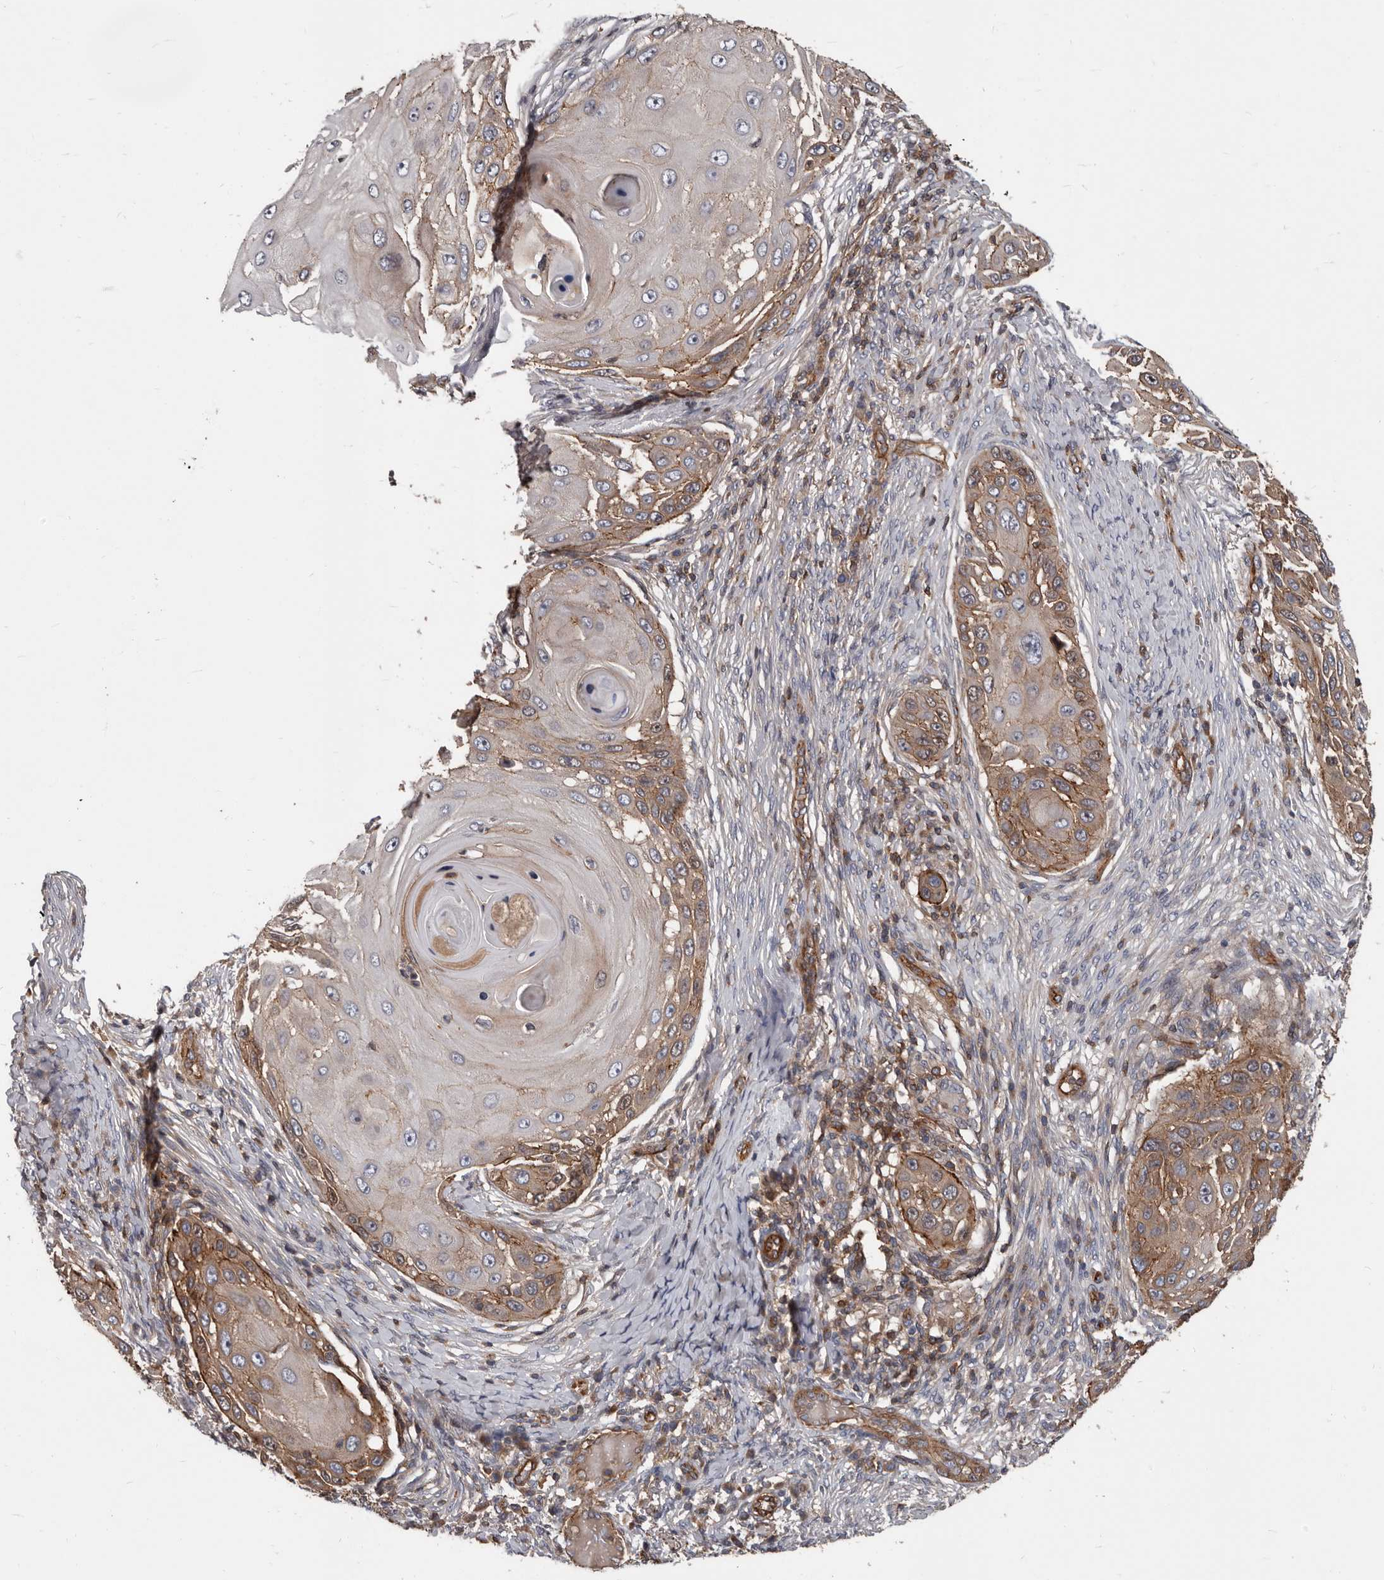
{"staining": {"intensity": "moderate", "quantity": "25%-75%", "location": "cytoplasmic/membranous"}, "tissue": "skin cancer", "cell_type": "Tumor cells", "image_type": "cancer", "snomed": [{"axis": "morphology", "description": "Squamous cell carcinoma, NOS"}, {"axis": "topography", "description": "Skin"}], "caption": "Brown immunohistochemical staining in human squamous cell carcinoma (skin) displays moderate cytoplasmic/membranous positivity in about 25%-75% of tumor cells.", "gene": "PNRC2", "patient": {"sex": "female", "age": 44}}